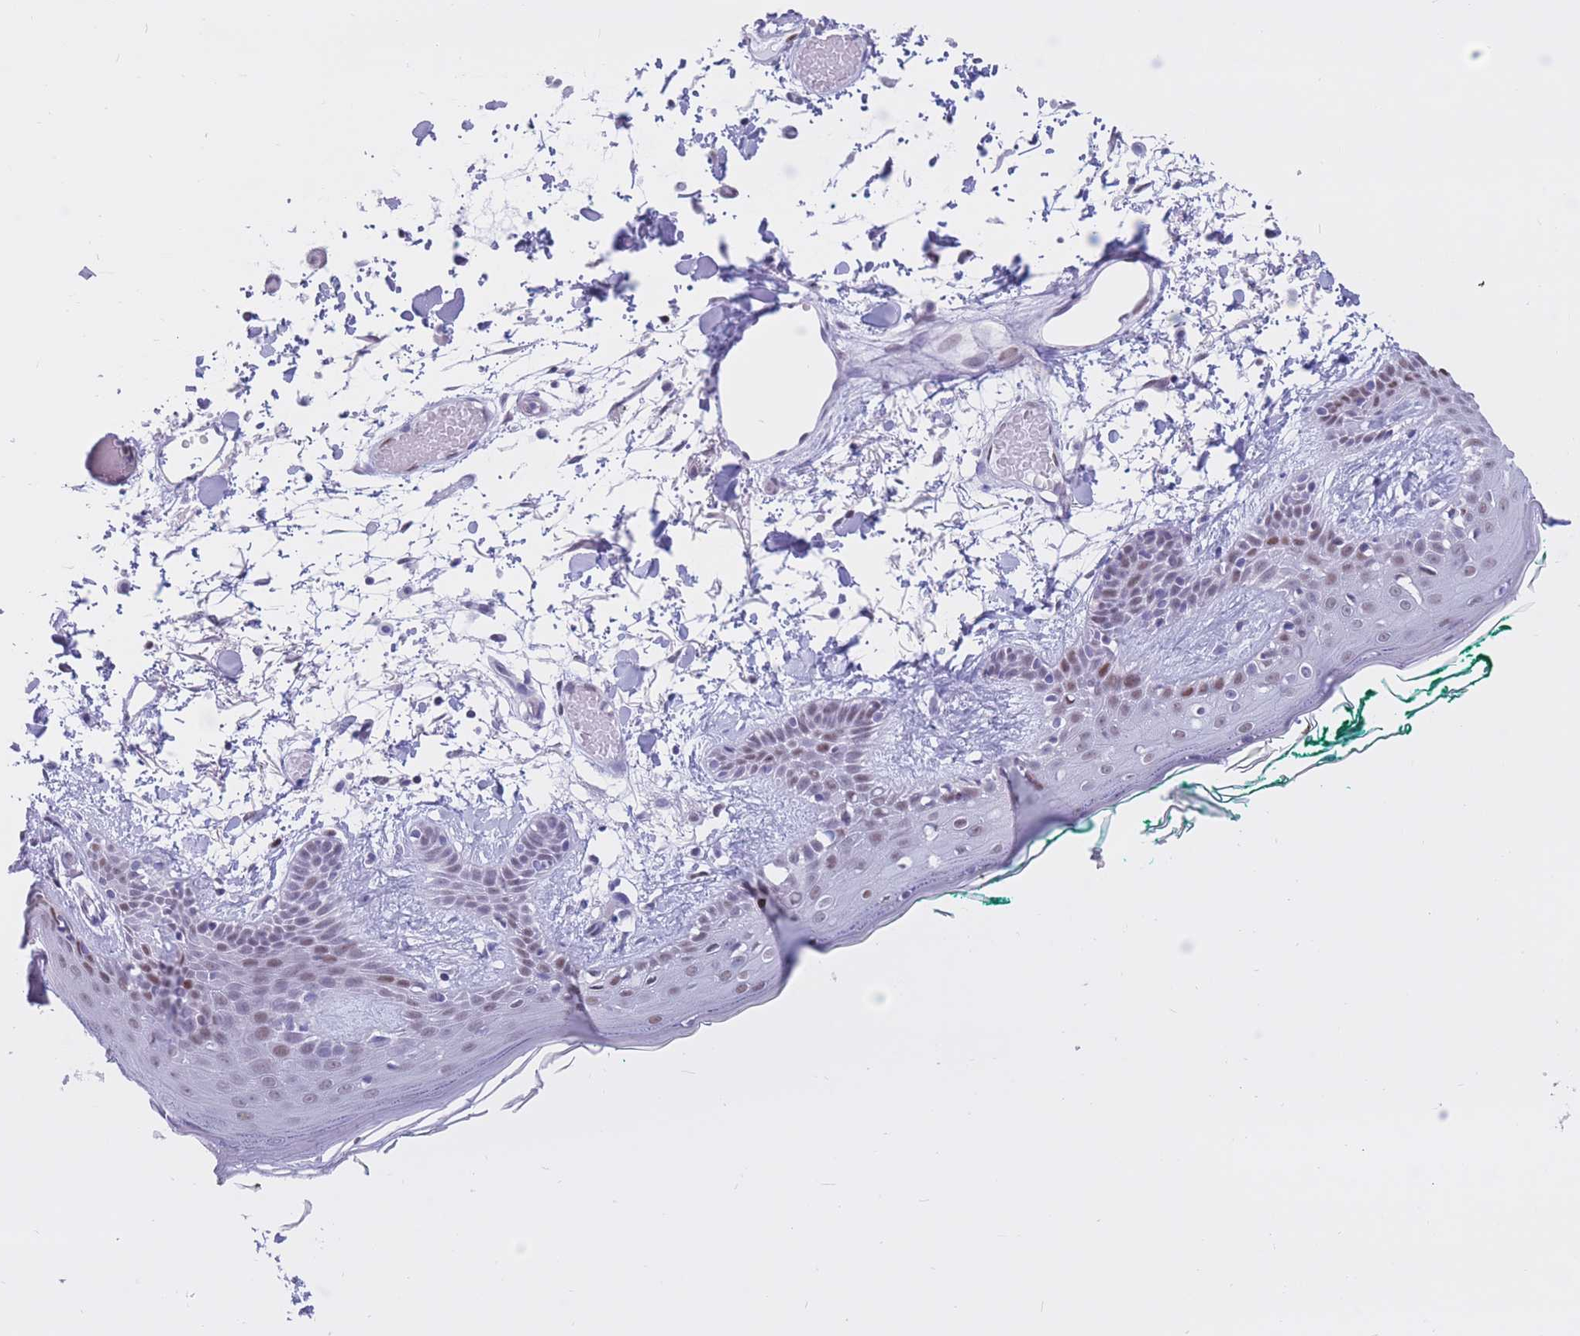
{"staining": {"intensity": "negative", "quantity": "none", "location": "none"}, "tissue": "skin", "cell_type": "Fibroblasts", "image_type": "normal", "snomed": [{"axis": "morphology", "description": "Normal tissue, NOS"}, {"axis": "topography", "description": "Skin"}], "caption": "The photomicrograph shows no staining of fibroblasts in benign skin. Brightfield microscopy of IHC stained with DAB (3,3'-diaminobenzidine) (brown) and hematoxylin (blue), captured at high magnification.", "gene": "NASP", "patient": {"sex": "male", "age": 79}}